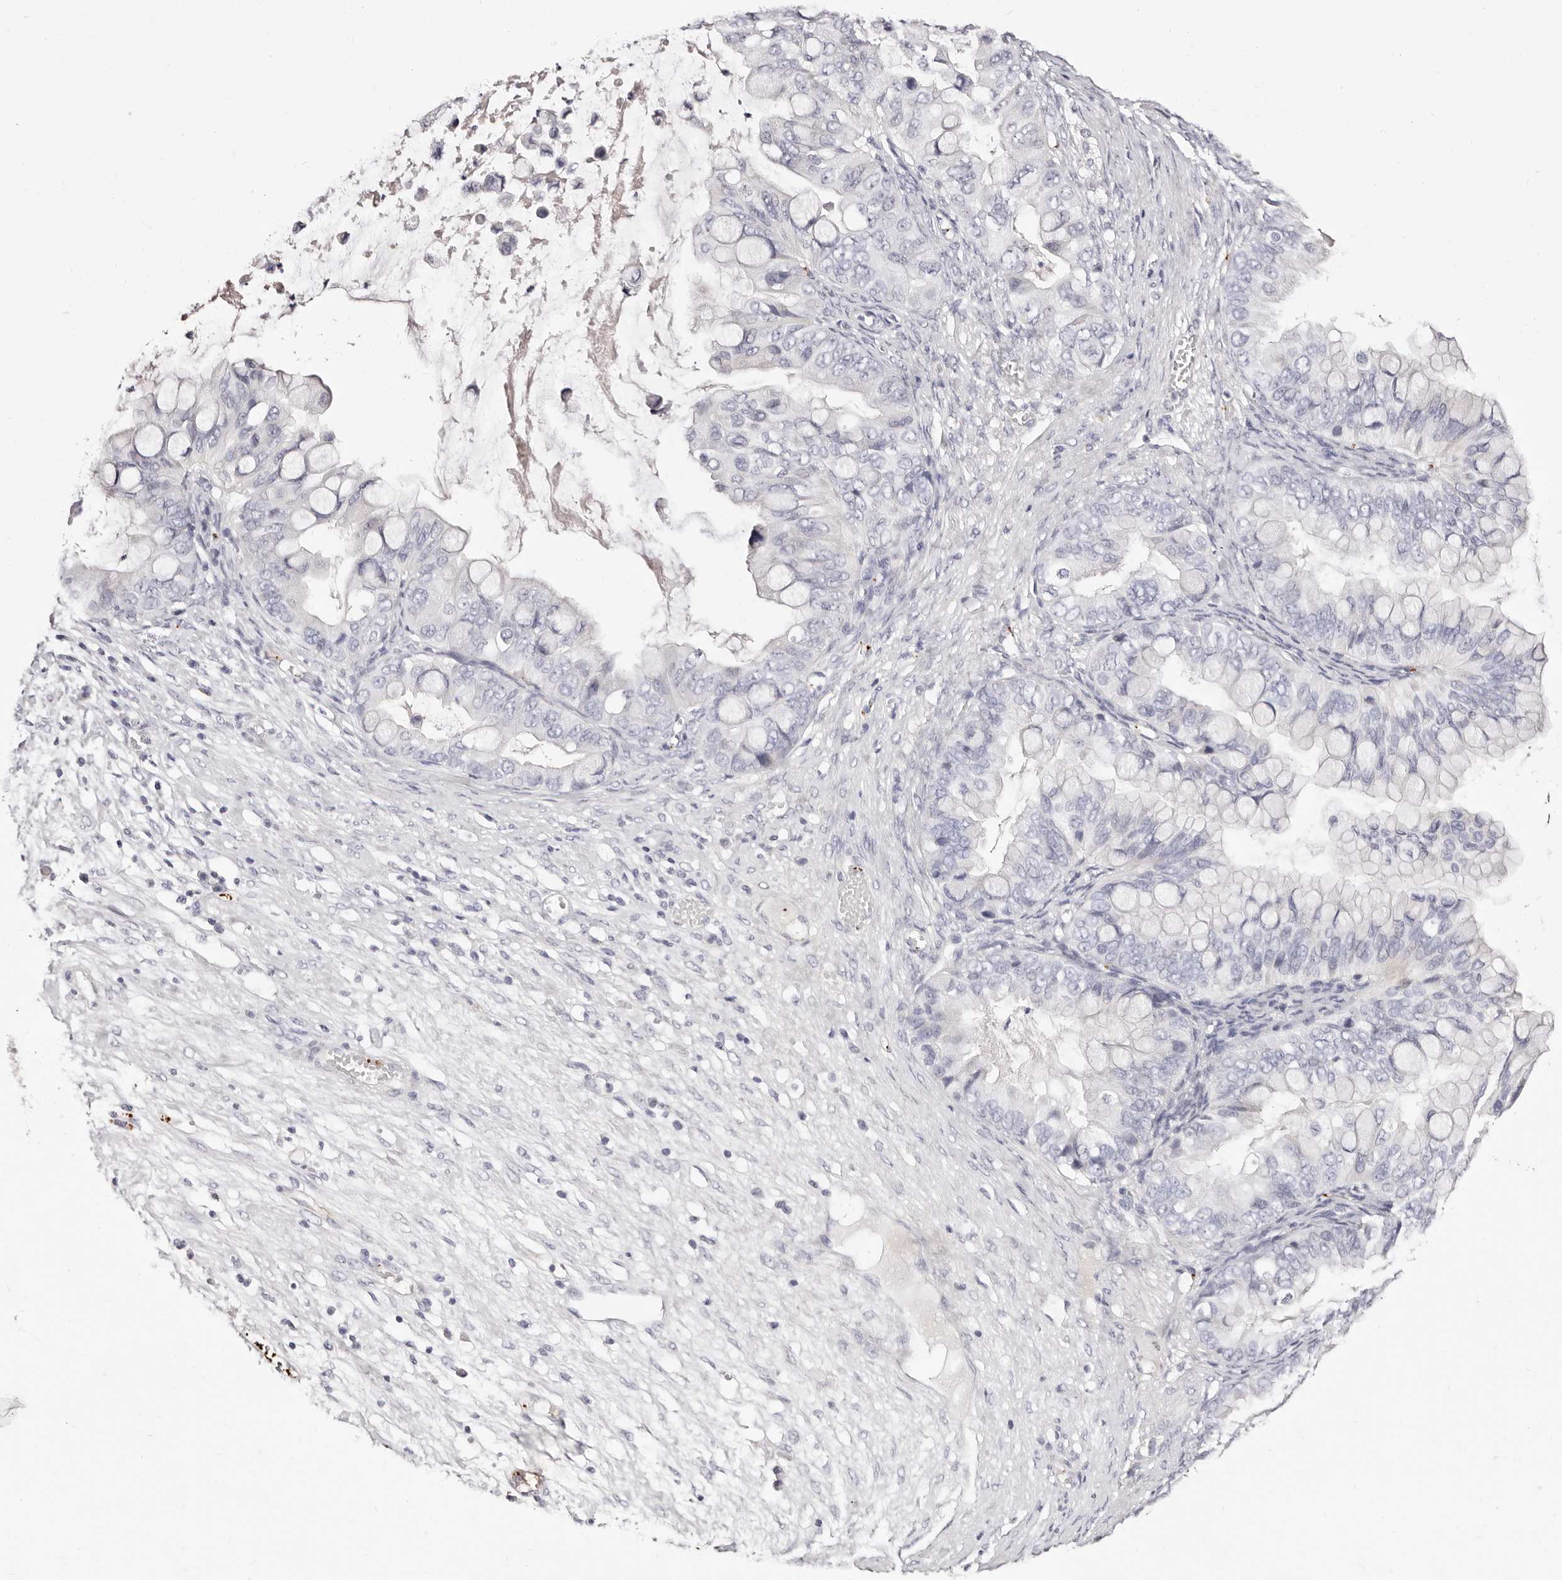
{"staining": {"intensity": "negative", "quantity": "none", "location": "none"}, "tissue": "ovarian cancer", "cell_type": "Tumor cells", "image_type": "cancer", "snomed": [{"axis": "morphology", "description": "Cystadenocarcinoma, mucinous, NOS"}, {"axis": "topography", "description": "Ovary"}], "caption": "Tumor cells are negative for brown protein staining in mucinous cystadenocarcinoma (ovarian).", "gene": "PF4", "patient": {"sex": "female", "age": 80}}